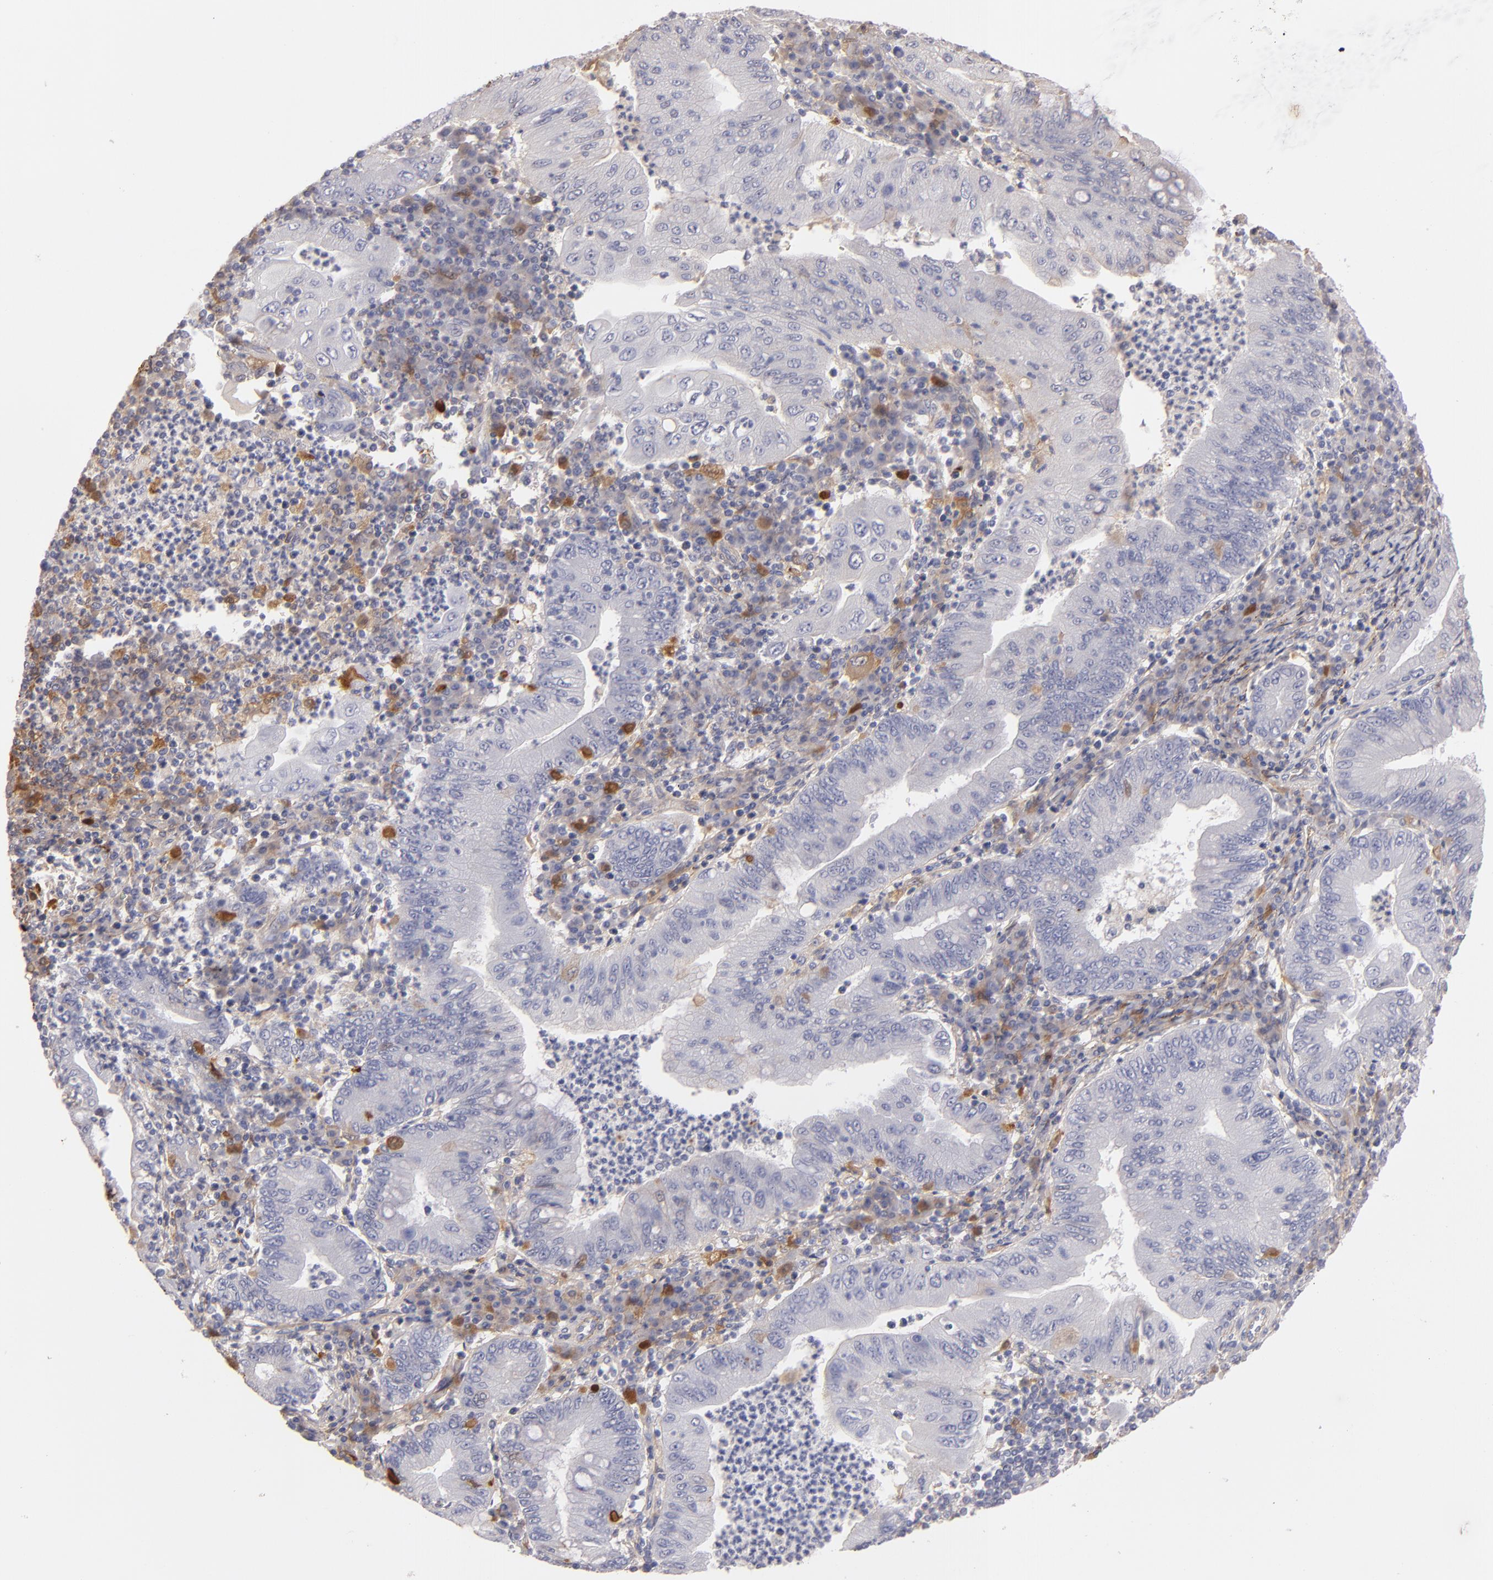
{"staining": {"intensity": "negative", "quantity": "none", "location": "none"}, "tissue": "stomach cancer", "cell_type": "Tumor cells", "image_type": "cancer", "snomed": [{"axis": "morphology", "description": "Normal tissue, NOS"}, {"axis": "morphology", "description": "Adenocarcinoma, NOS"}, {"axis": "topography", "description": "Esophagus"}, {"axis": "topography", "description": "Stomach, upper"}, {"axis": "topography", "description": "Peripheral nerve tissue"}], "caption": "Protein analysis of adenocarcinoma (stomach) shows no significant expression in tumor cells.", "gene": "FBLN1", "patient": {"sex": "male", "age": 62}}